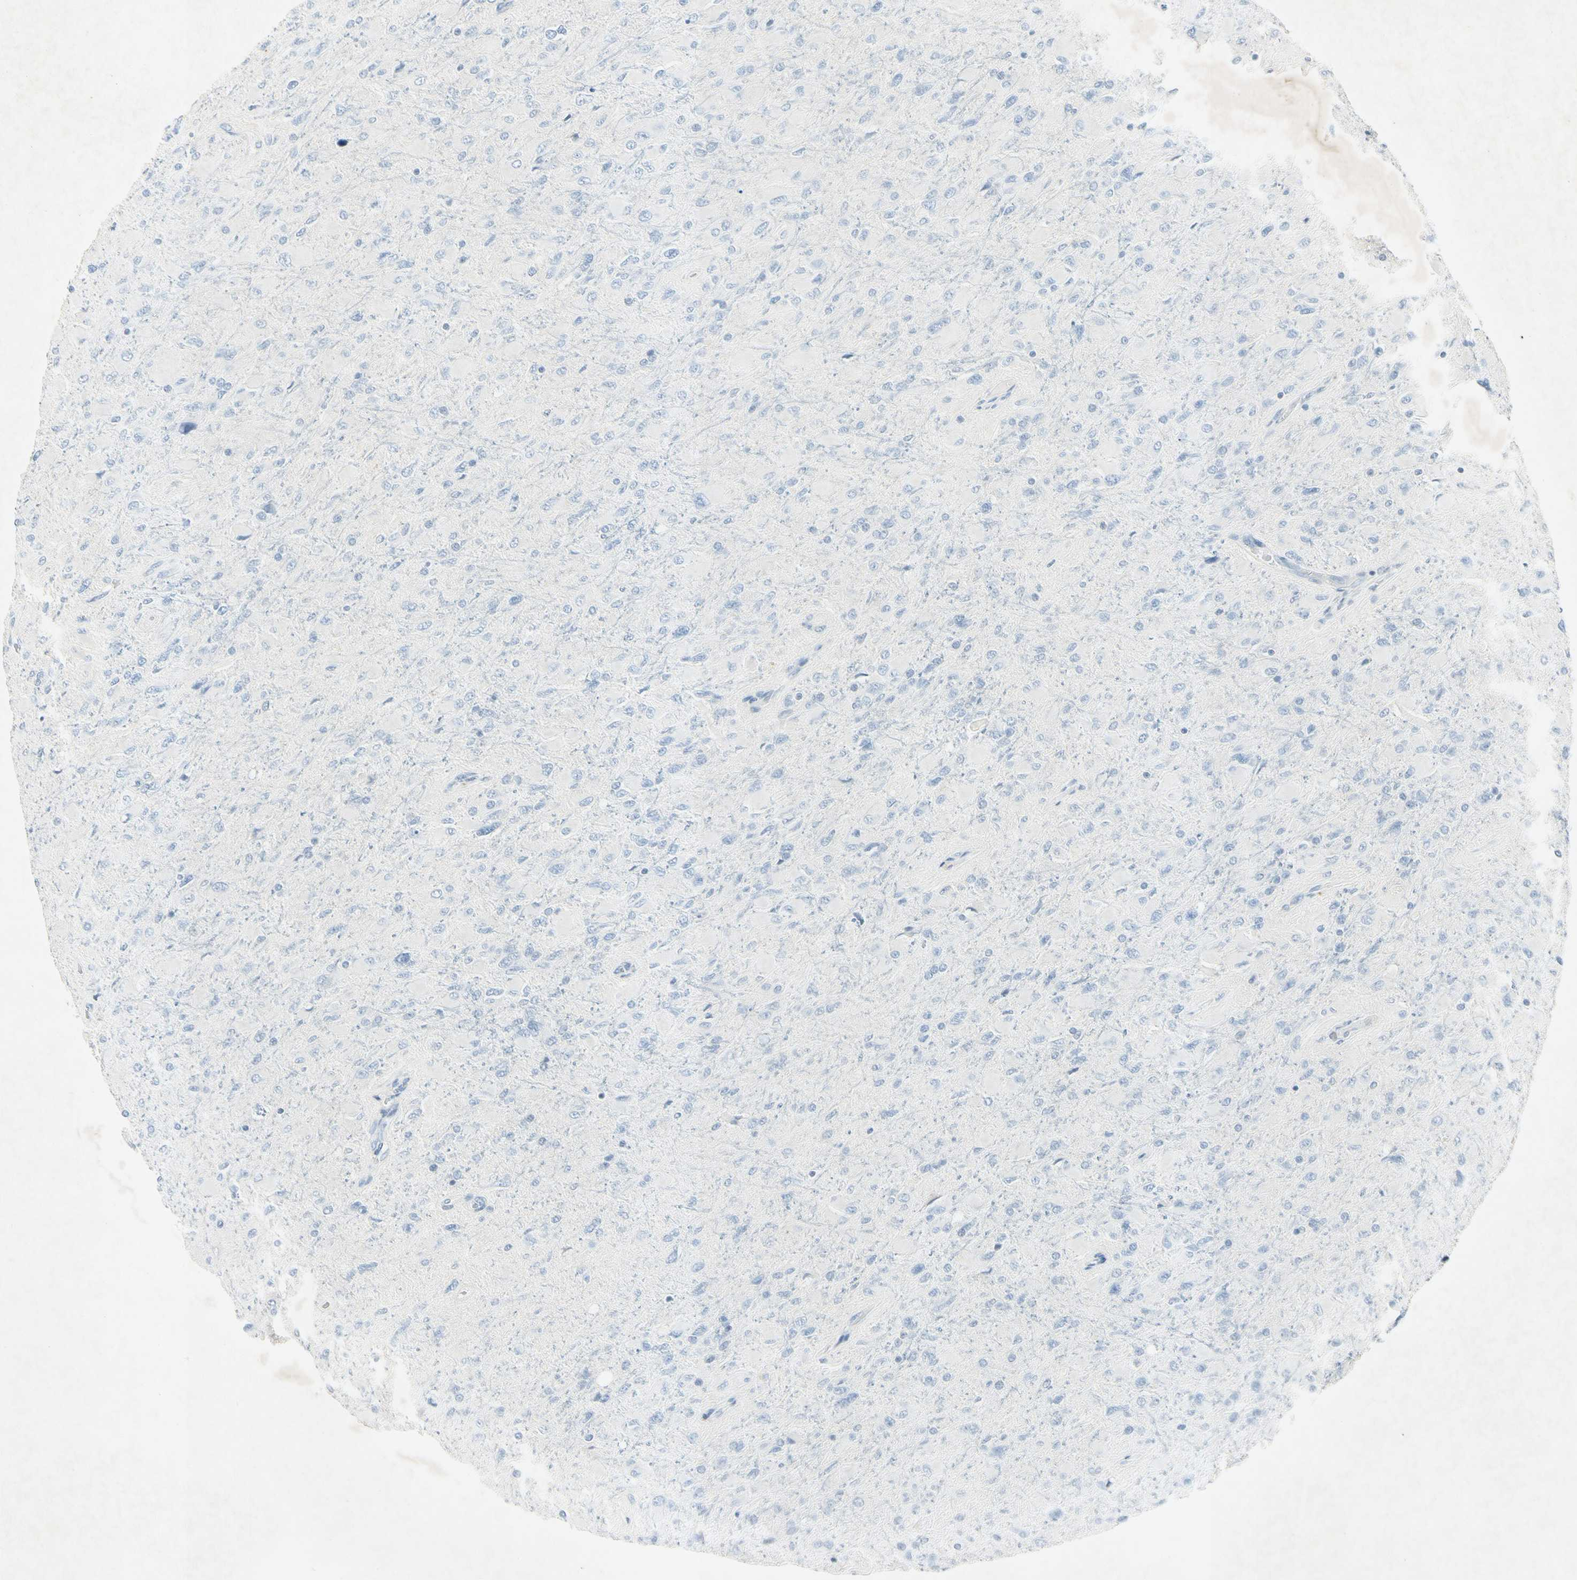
{"staining": {"intensity": "negative", "quantity": "none", "location": "none"}, "tissue": "glioma", "cell_type": "Tumor cells", "image_type": "cancer", "snomed": [{"axis": "morphology", "description": "Glioma, malignant, High grade"}, {"axis": "topography", "description": "Cerebral cortex"}], "caption": "Micrograph shows no protein staining in tumor cells of high-grade glioma (malignant) tissue. The staining is performed using DAB brown chromogen with nuclei counter-stained in using hematoxylin.", "gene": "TEK", "patient": {"sex": "female", "age": 36}}